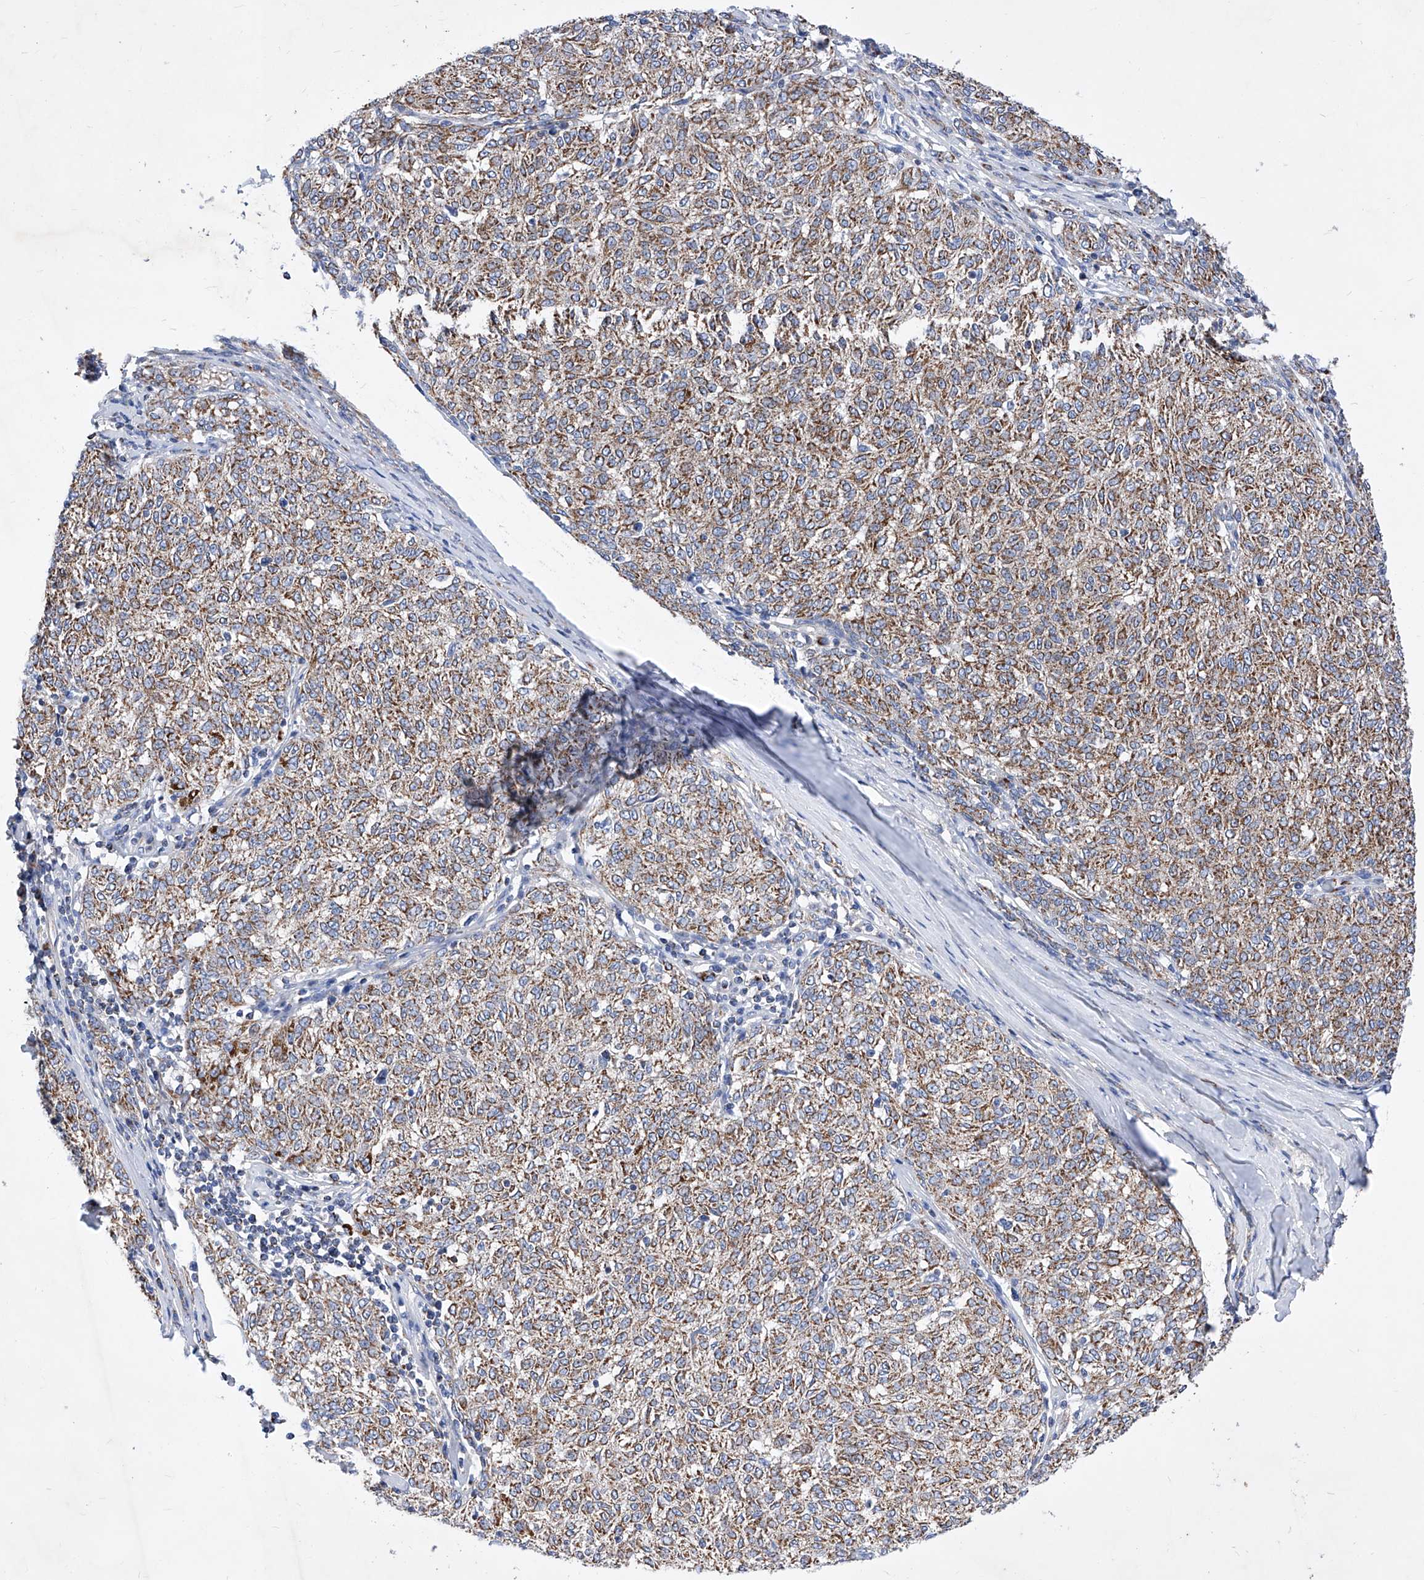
{"staining": {"intensity": "moderate", "quantity": ">75%", "location": "cytoplasmic/membranous"}, "tissue": "melanoma", "cell_type": "Tumor cells", "image_type": "cancer", "snomed": [{"axis": "morphology", "description": "Malignant melanoma, NOS"}, {"axis": "topography", "description": "Skin"}], "caption": "This is an image of immunohistochemistry (IHC) staining of melanoma, which shows moderate staining in the cytoplasmic/membranous of tumor cells.", "gene": "HRNR", "patient": {"sex": "female", "age": 72}}